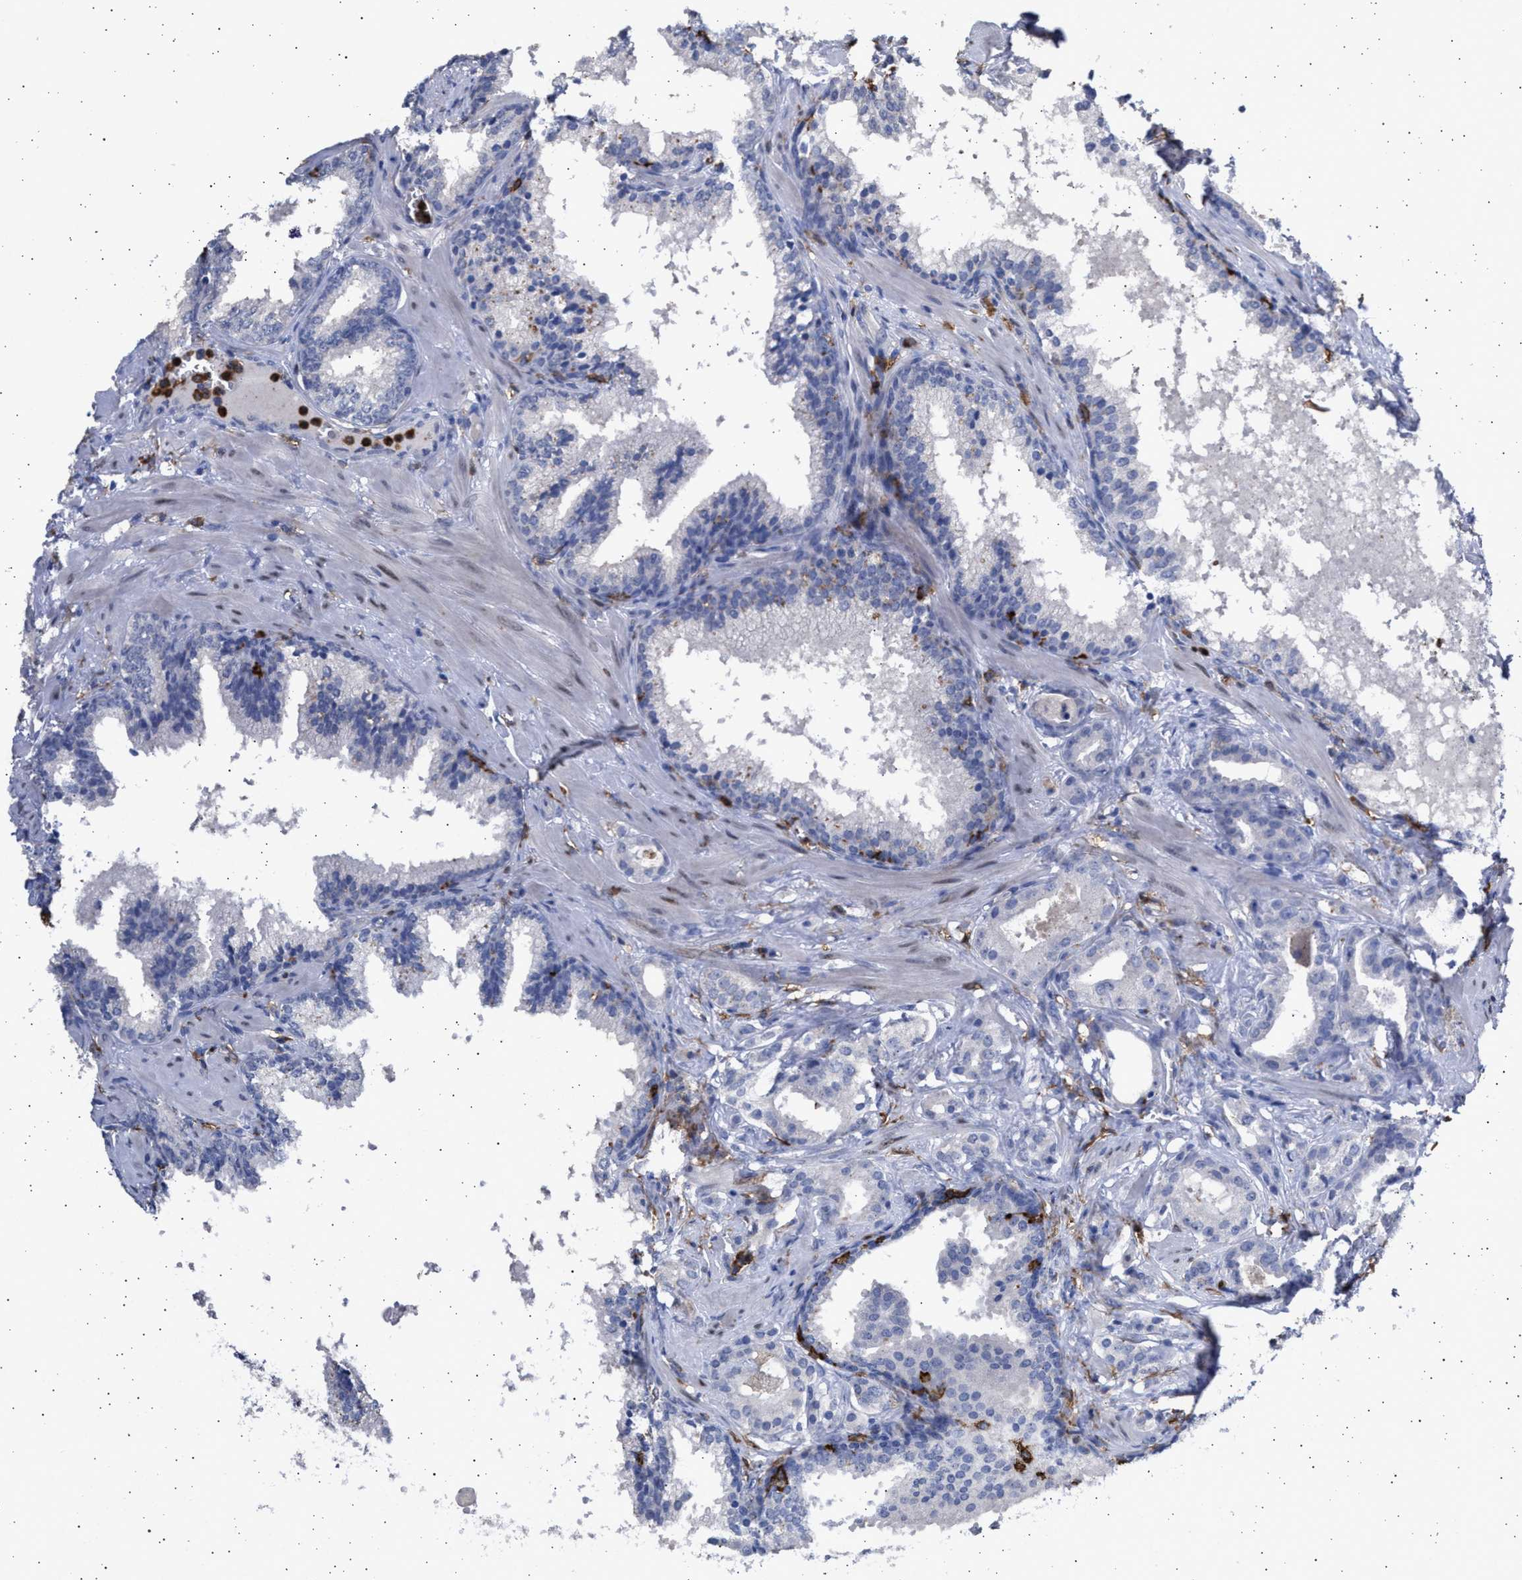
{"staining": {"intensity": "negative", "quantity": "none", "location": "none"}, "tissue": "prostate cancer", "cell_type": "Tumor cells", "image_type": "cancer", "snomed": [{"axis": "morphology", "description": "Adenocarcinoma, Low grade"}, {"axis": "topography", "description": "Prostate"}], "caption": "High power microscopy photomicrograph of an IHC image of prostate adenocarcinoma (low-grade), revealing no significant staining in tumor cells.", "gene": "FCER1A", "patient": {"sex": "male", "age": 59}}